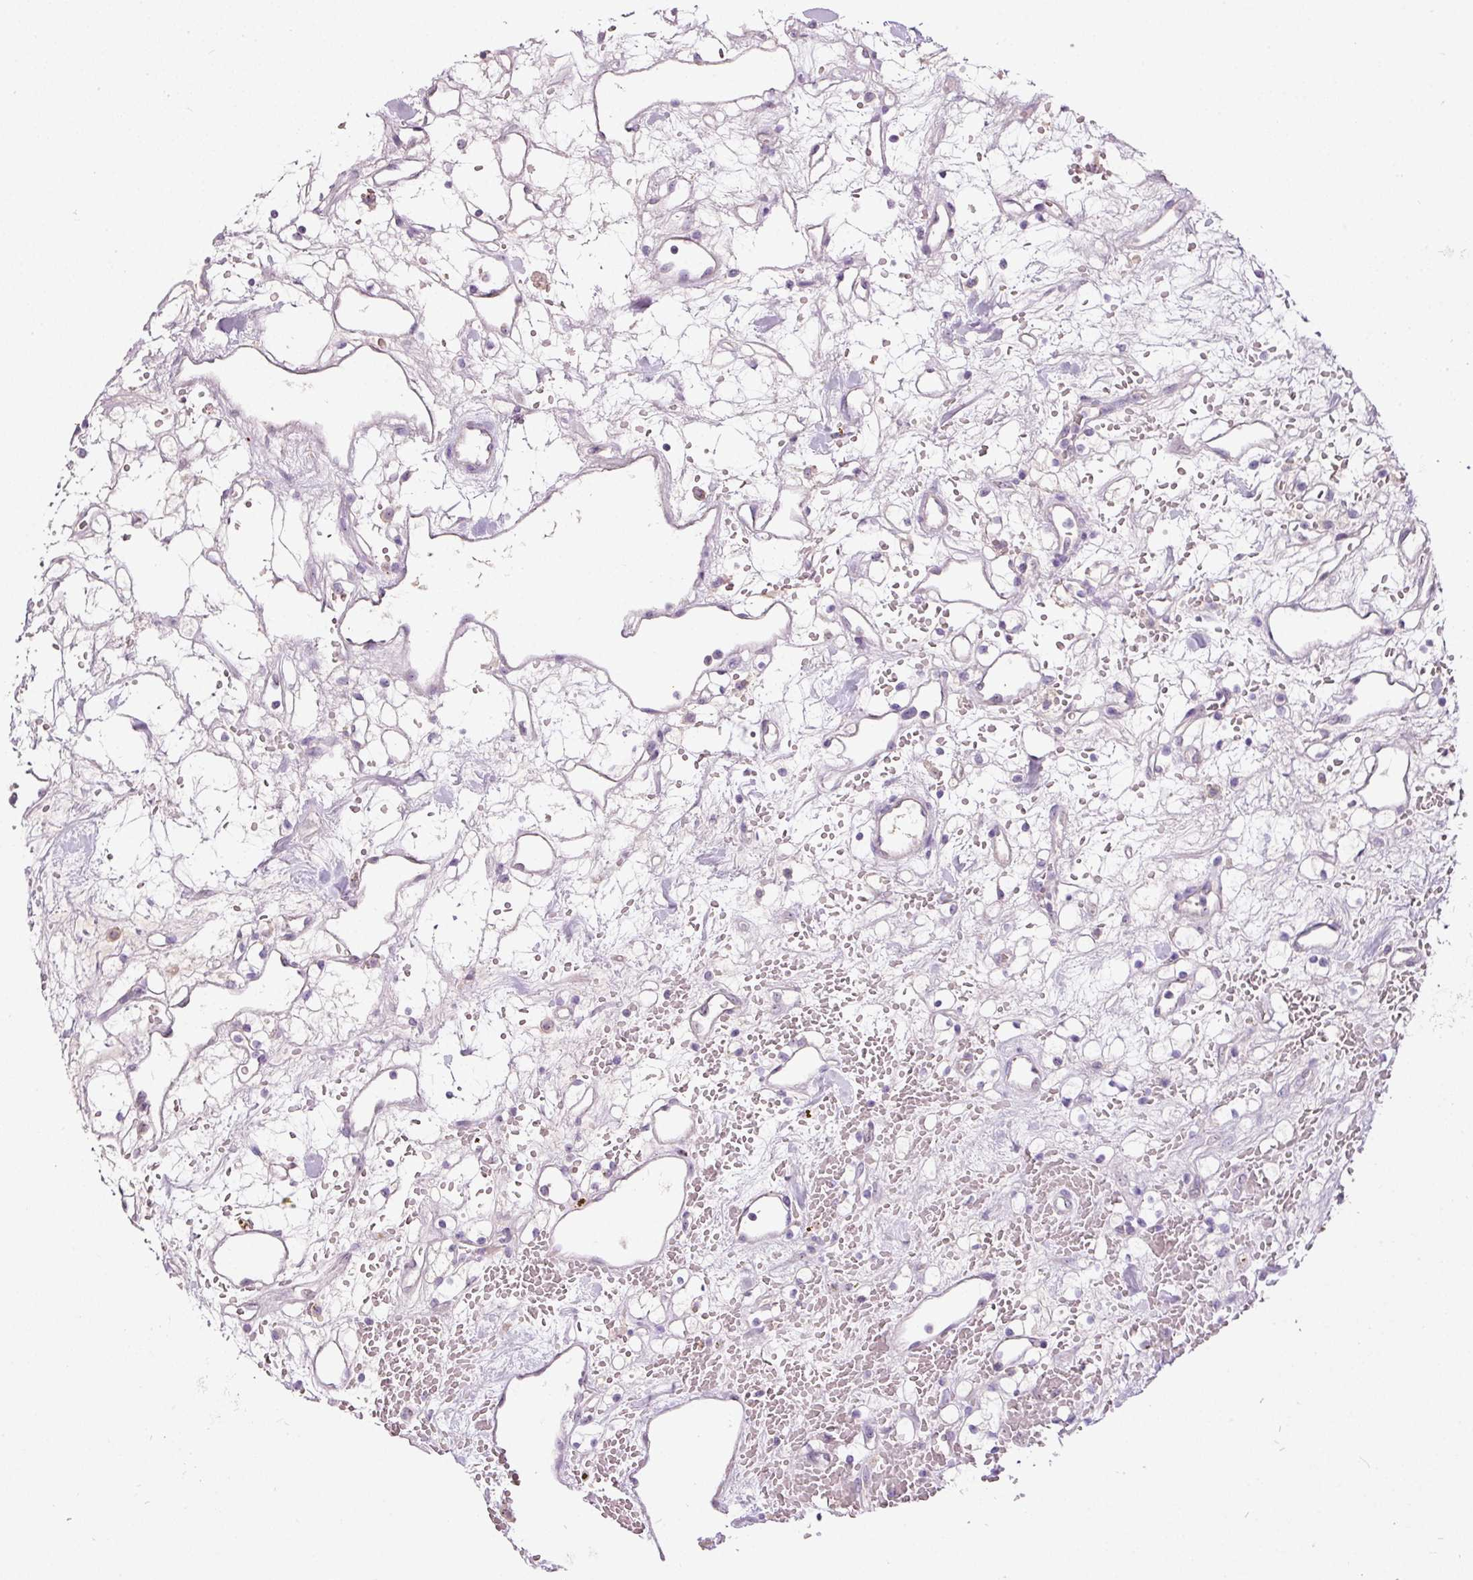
{"staining": {"intensity": "negative", "quantity": "none", "location": "none"}, "tissue": "renal cancer", "cell_type": "Tumor cells", "image_type": "cancer", "snomed": [{"axis": "morphology", "description": "Adenocarcinoma, NOS"}, {"axis": "topography", "description": "Kidney"}], "caption": "Renal cancer (adenocarcinoma) stained for a protein using IHC shows no expression tumor cells.", "gene": "TMEM37", "patient": {"sex": "female", "age": 60}}